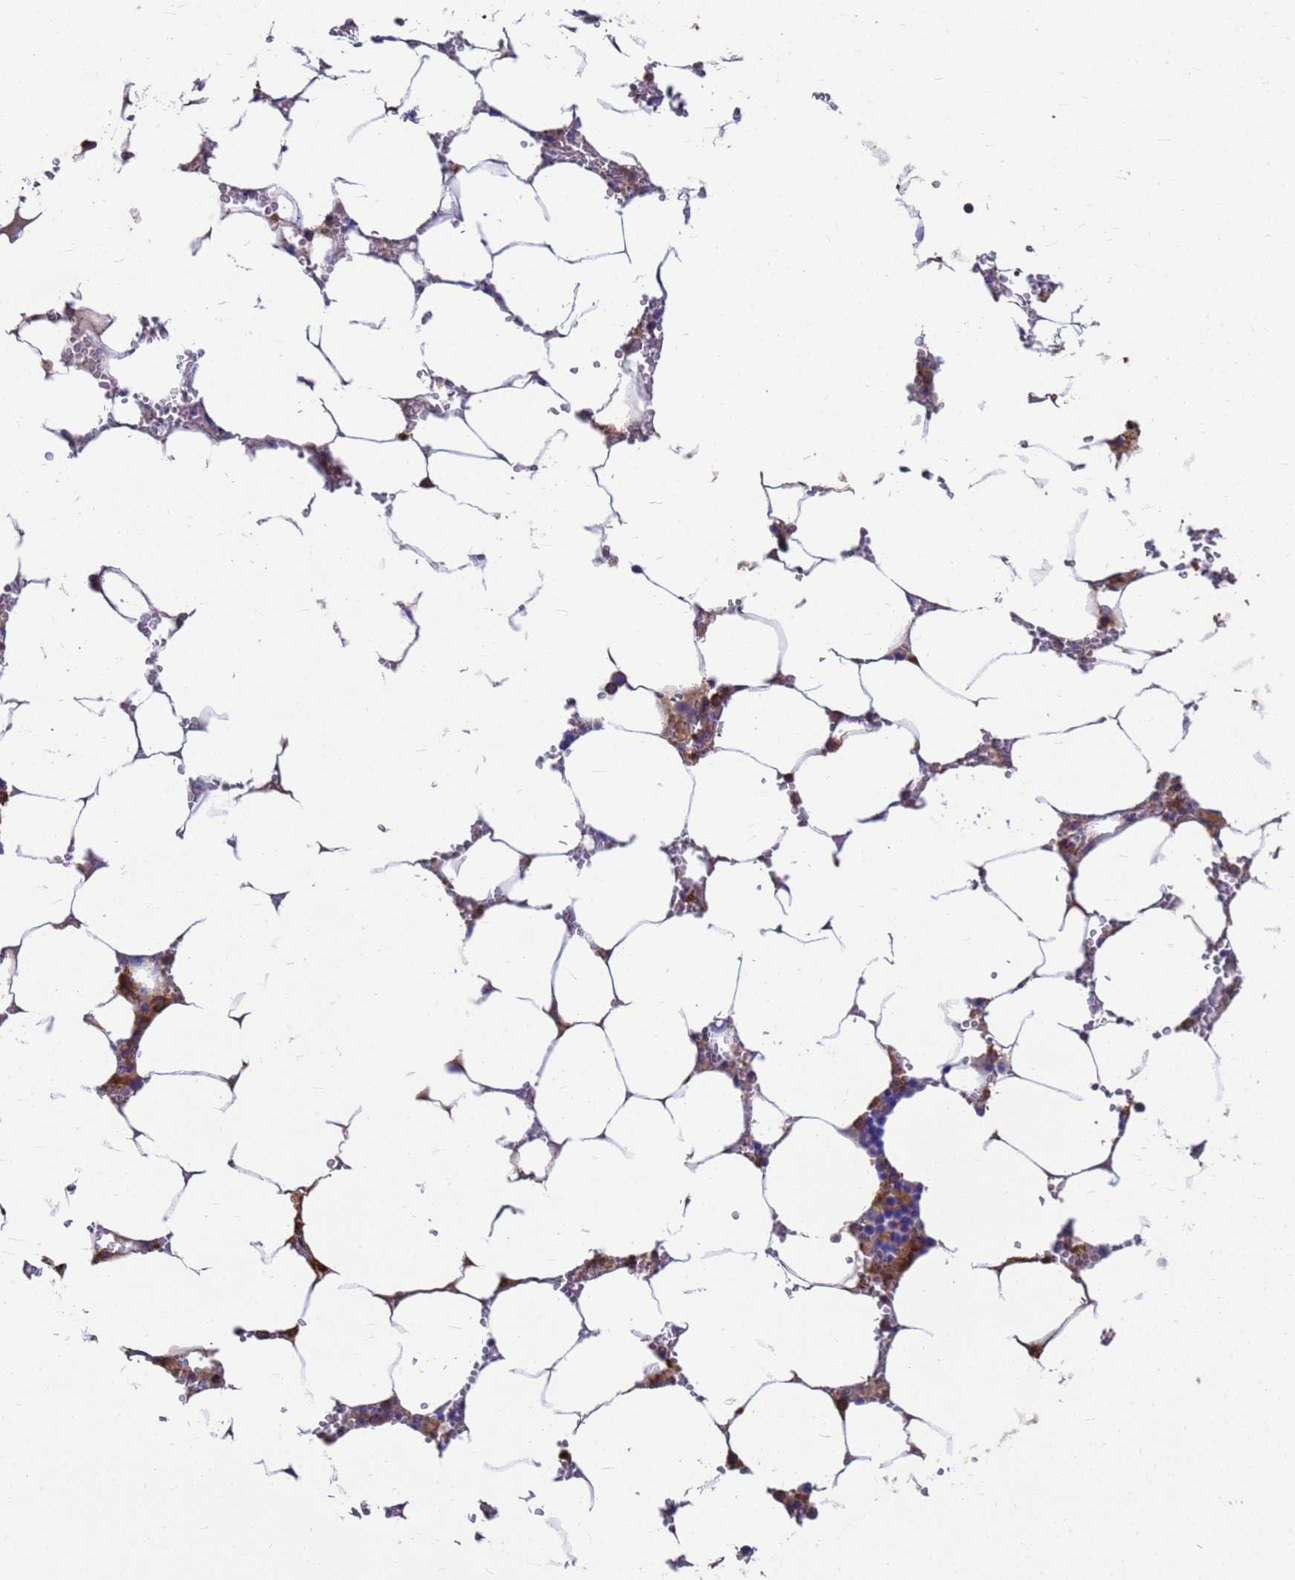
{"staining": {"intensity": "moderate", "quantity": "25%-75%", "location": "cytoplasmic/membranous"}, "tissue": "bone marrow", "cell_type": "Hematopoietic cells", "image_type": "normal", "snomed": [{"axis": "morphology", "description": "Normal tissue, NOS"}, {"axis": "topography", "description": "Bone marrow"}], "caption": "Hematopoietic cells demonstrate medium levels of moderate cytoplasmic/membranous positivity in approximately 25%-75% of cells in benign human bone marrow.", "gene": "ZNF235", "patient": {"sex": "male", "age": 70}}